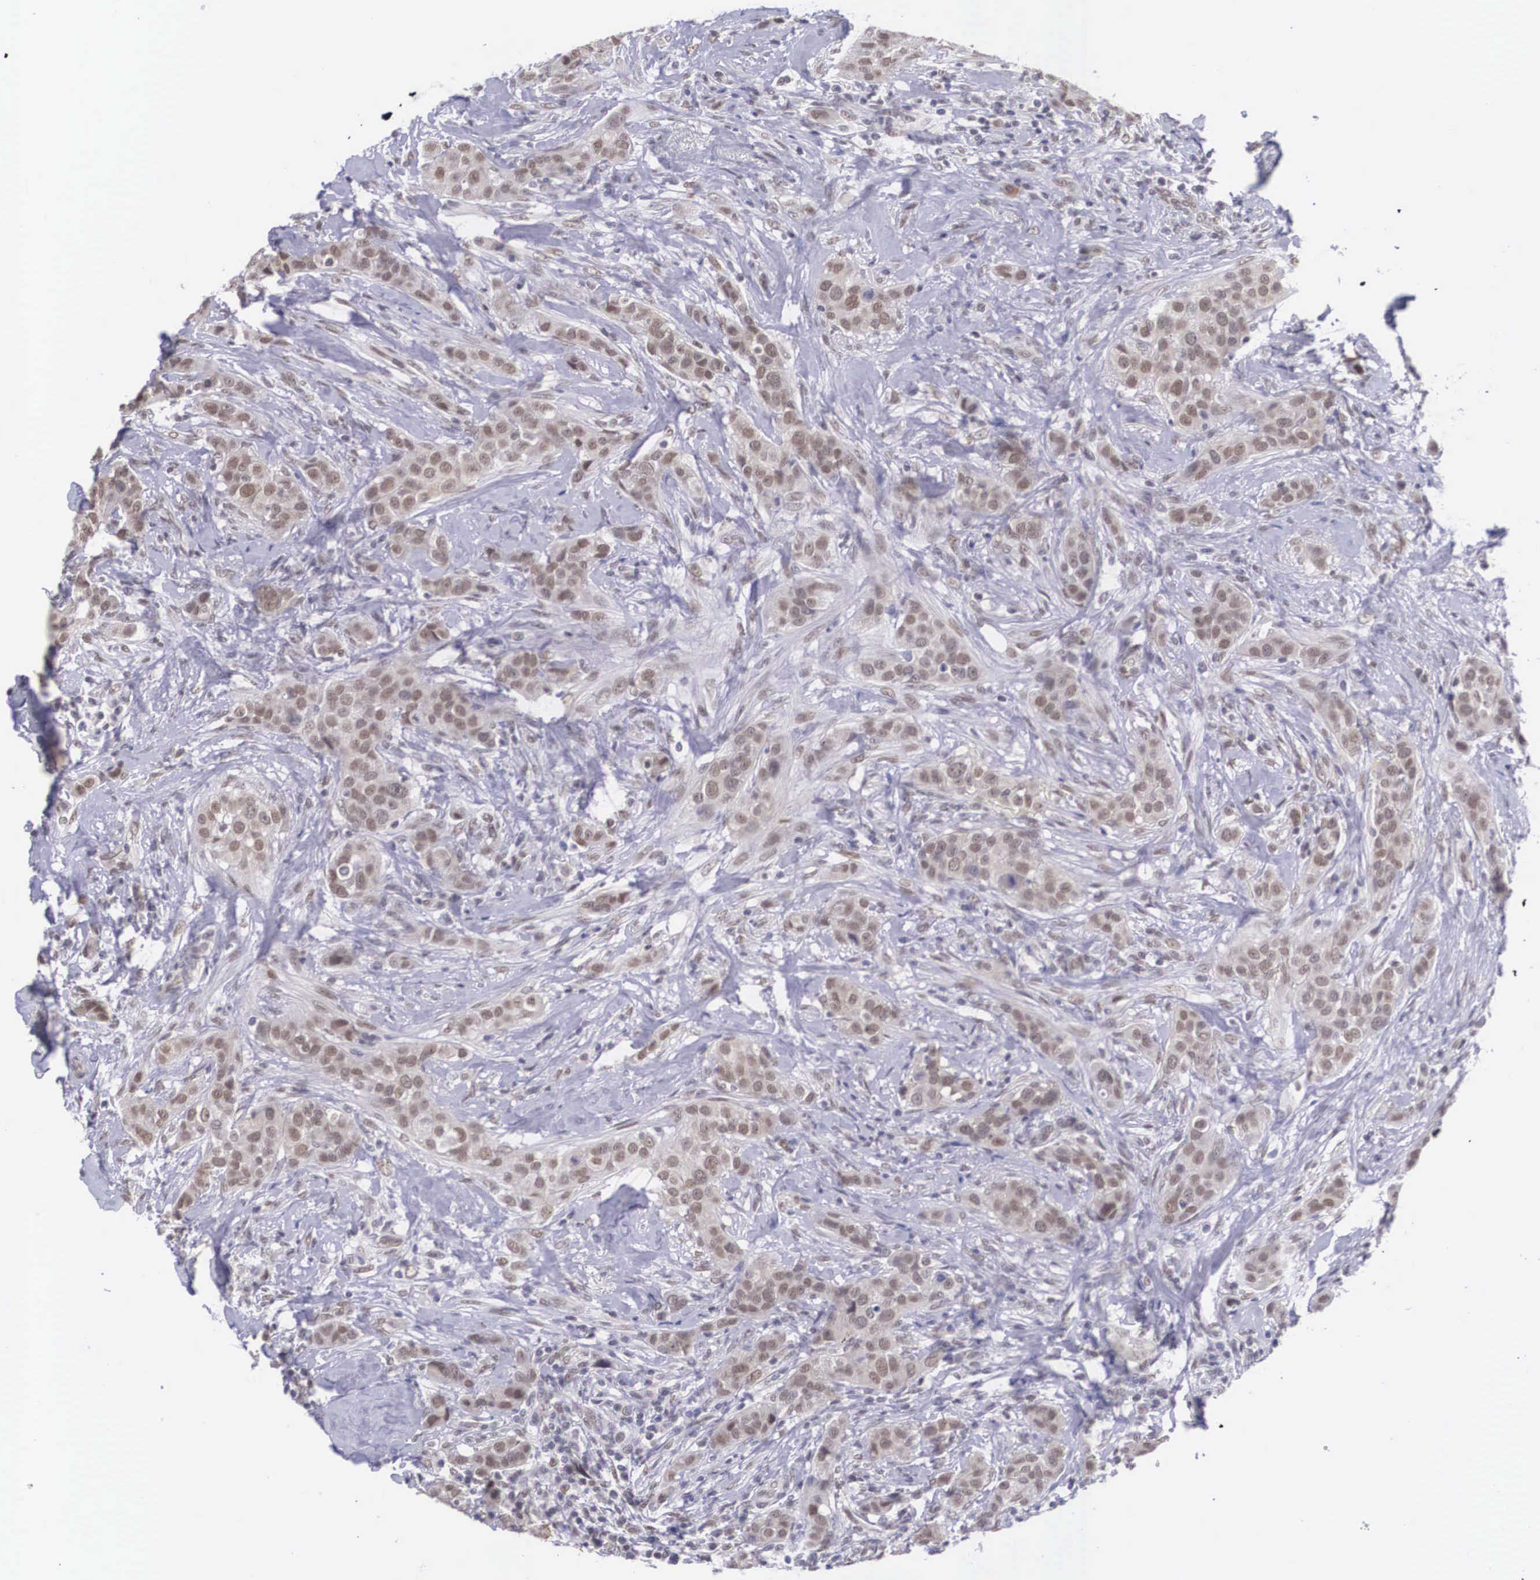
{"staining": {"intensity": "moderate", "quantity": ">75%", "location": "cytoplasmic/membranous,nuclear"}, "tissue": "breast cancer", "cell_type": "Tumor cells", "image_type": "cancer", "snomed": [{"axis": "morphology", "description": "Duct carcinoma"}, {"axis": "topography", "description": "Breast"}], "caption": "Tumor cells exhibit medium levels of moderate cytoplasmic/membranous and nuclear staining in about >75% of cells in breast cancer. The protein of interest is shown in brown color, while the nuclei are stained blue.", "gene": "NINL", "patient": {"sex": "female", "age": 45}}